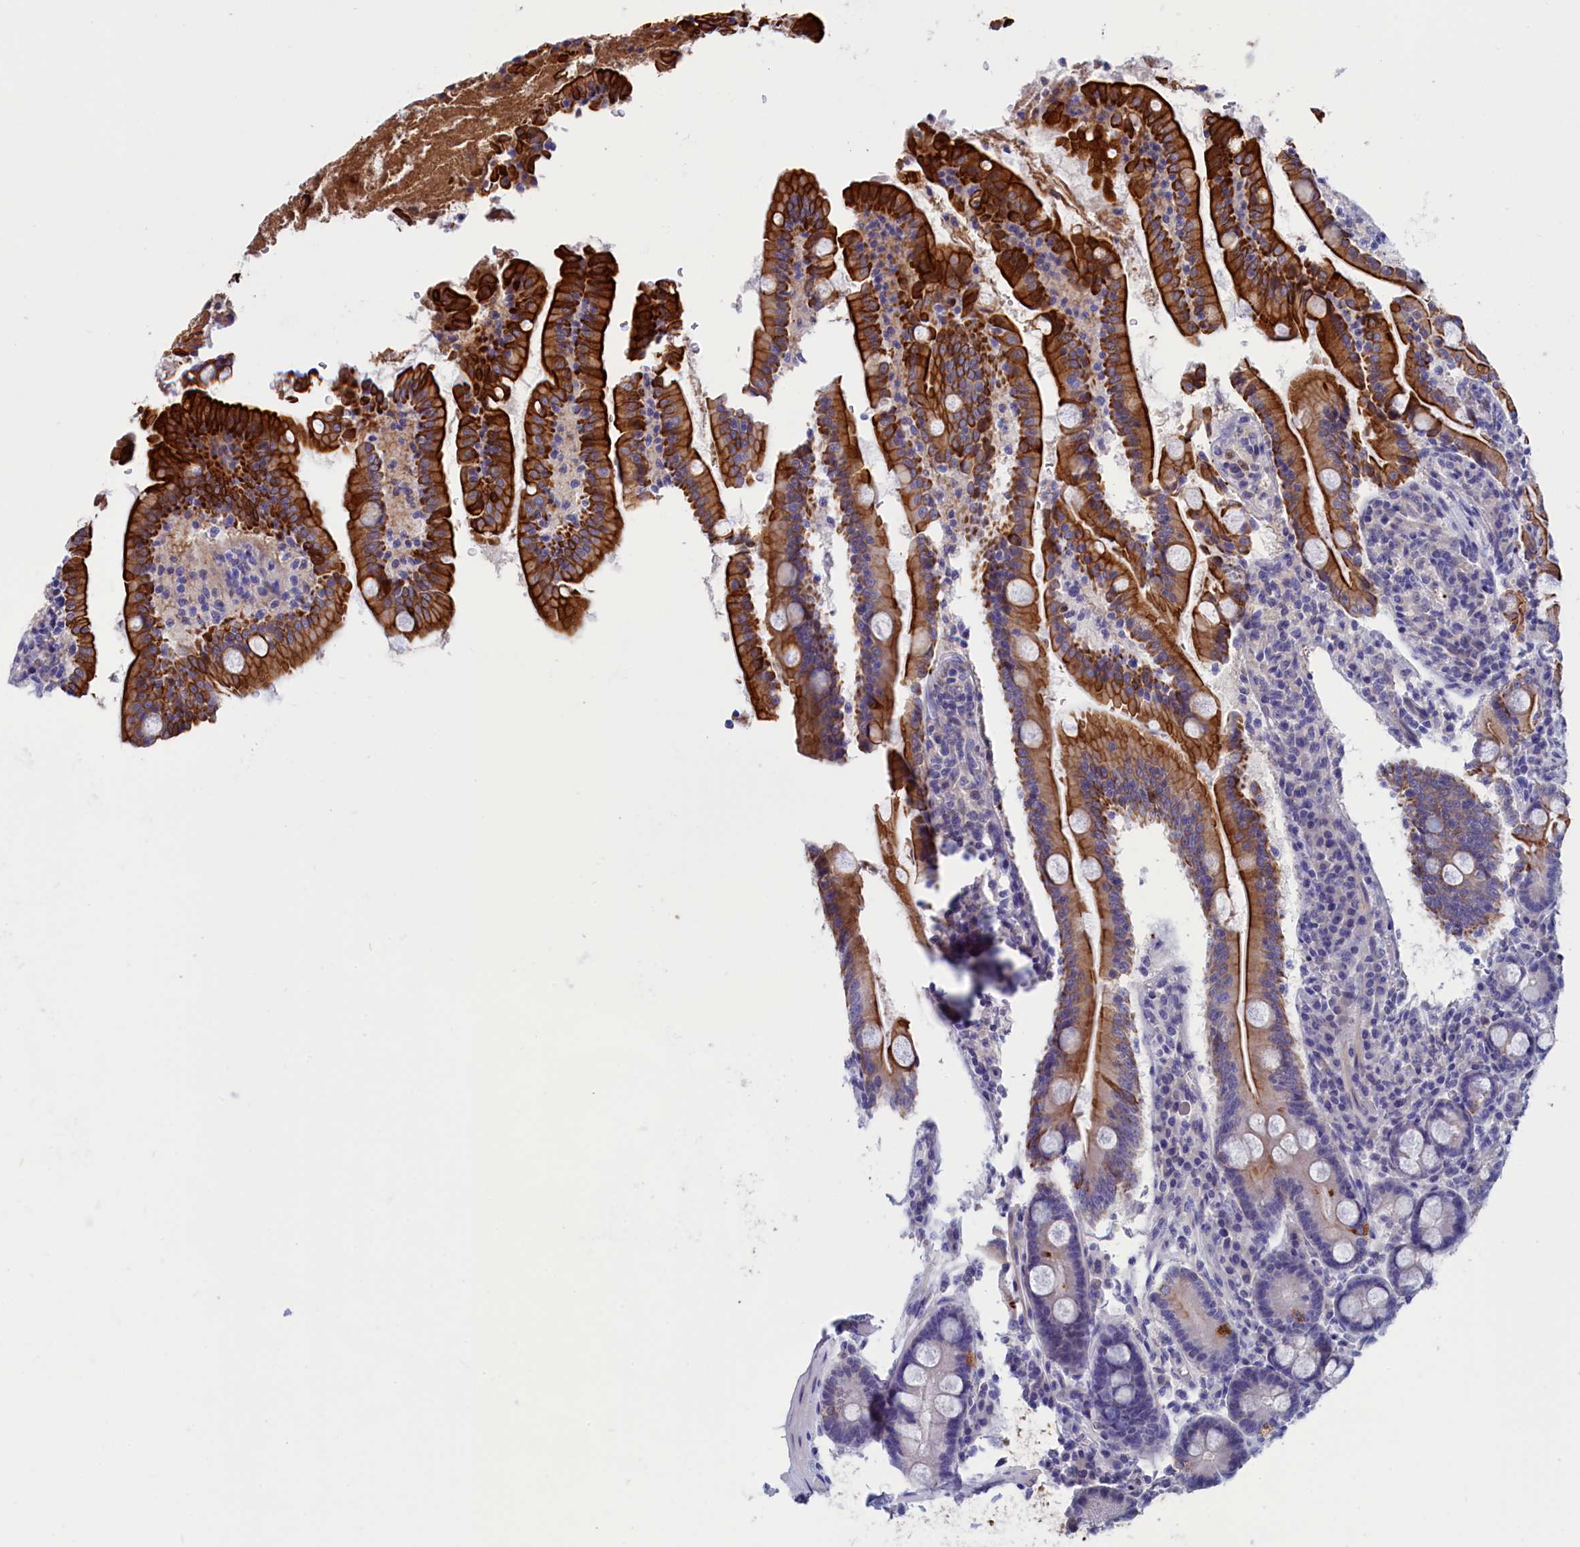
{"staining": {"intensity": "strong", "quantity": ">75%", "location": "cytoplasmic/membranous"}, "tissue": "duodenum", "cell_type": "Glandular cells", "image_type": "normal", "snomed": [{"axis": "morphology", "description": "Normal tissue, NOS"}, {"axis": "topography", "description": "Duodenum"}], "caption": "Brown immunohistochemical staining in benign human duodenum shows strong cytoplasmic/membranous expression in about >75% of glandular cells.", "gene": "VPS35L", "patient": {"sex": "male", "age": 35}}